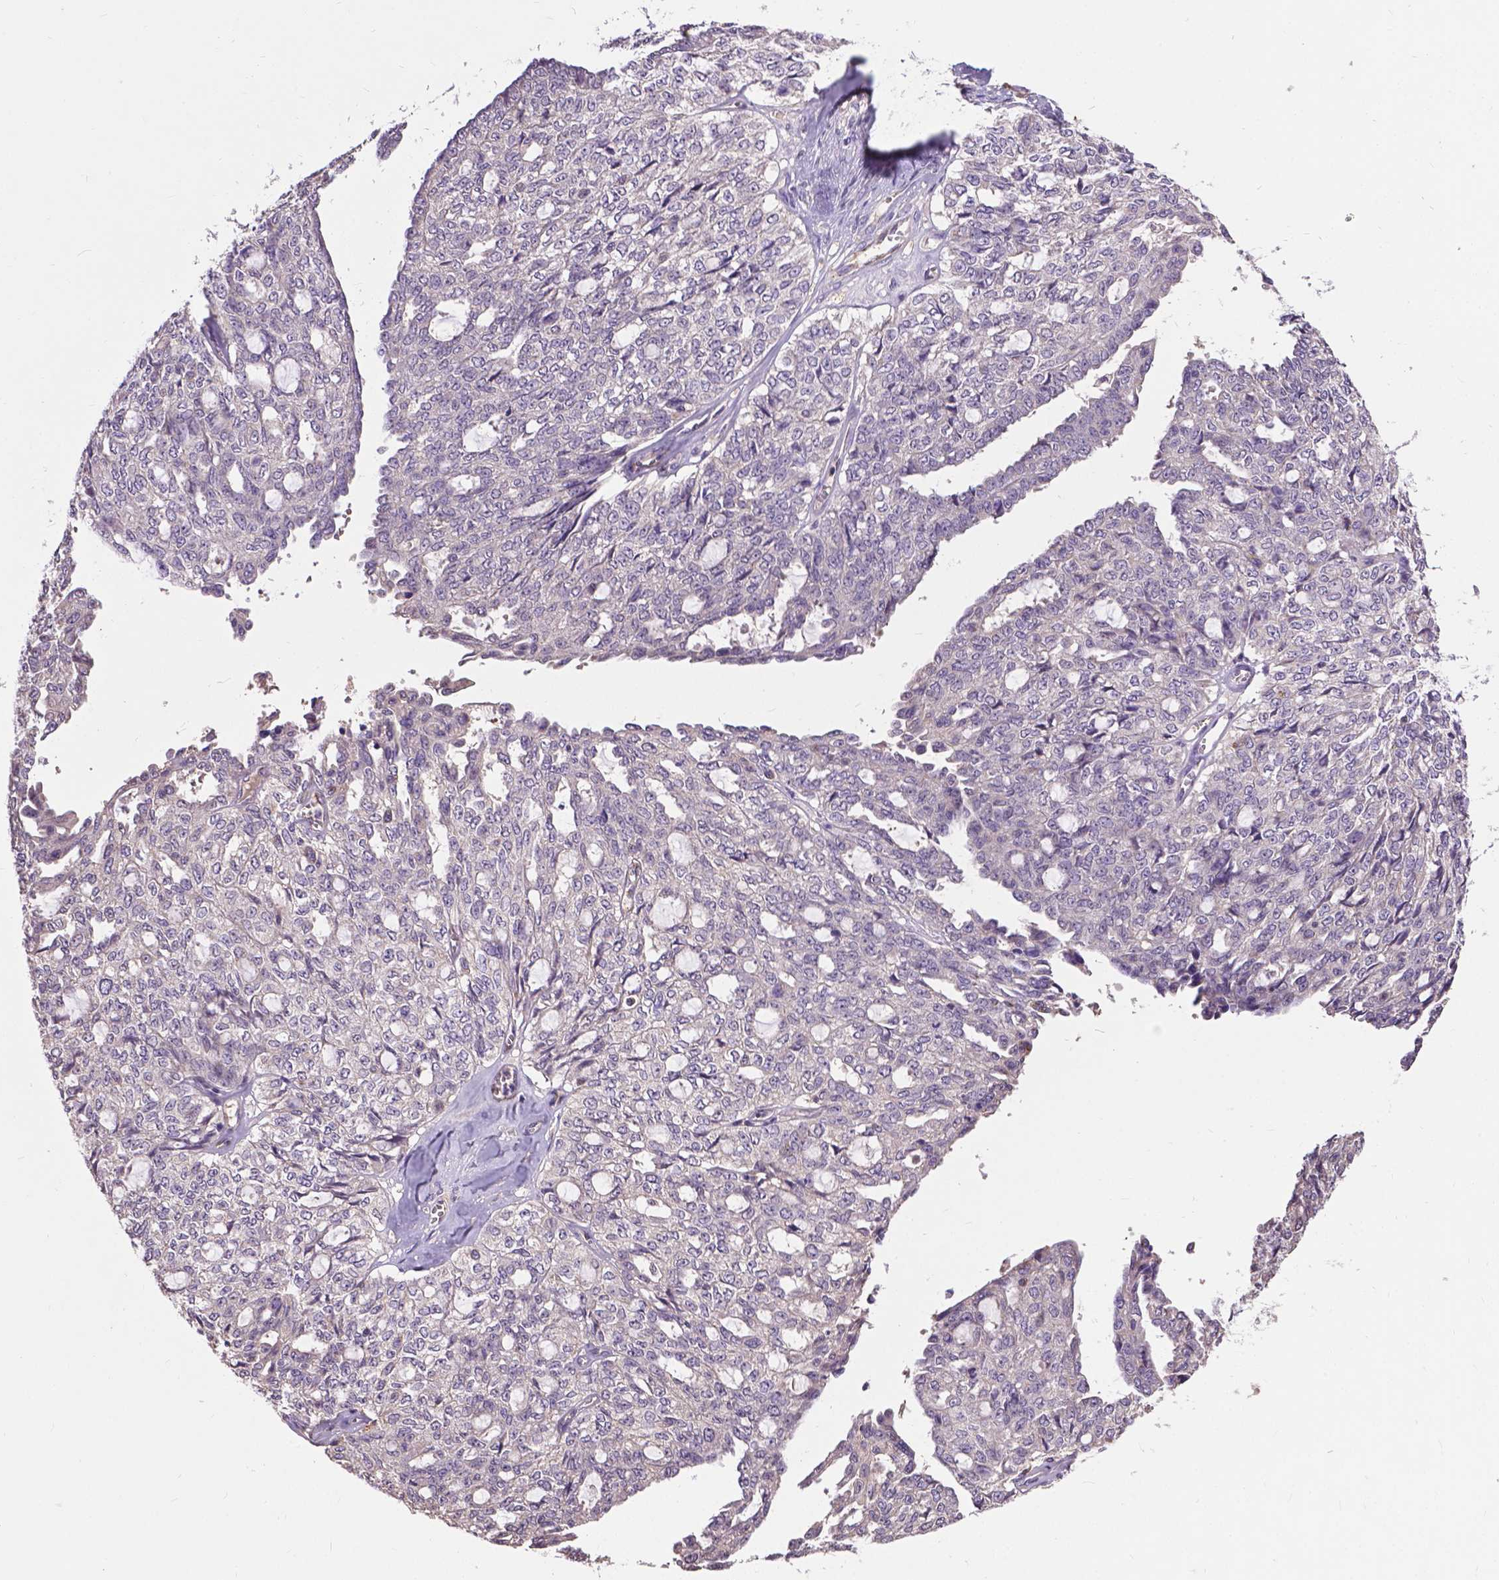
{"staining": {"intensity": "negative", "quantity": "none", "location": "none"}, "tissue": "ovarian cancer", "cell_type": "Tumor cells", "image_type": "cancer", "snomed": [{"axis": "morphology", "description": "Cystadenocarcinoma, serous, NOS"}, {"axis": "topography", "description": "Ovary"}], "caption": "This image is of ovarian serous cystadenocarcinoma stained with immunohistochemistry (IHC) to label a protein in brown with the nuclei are counter-stained blue. There is no expression in tumor cells.", "gene": "ZNF337", "patient": {"sex": "female", "age": 71}}